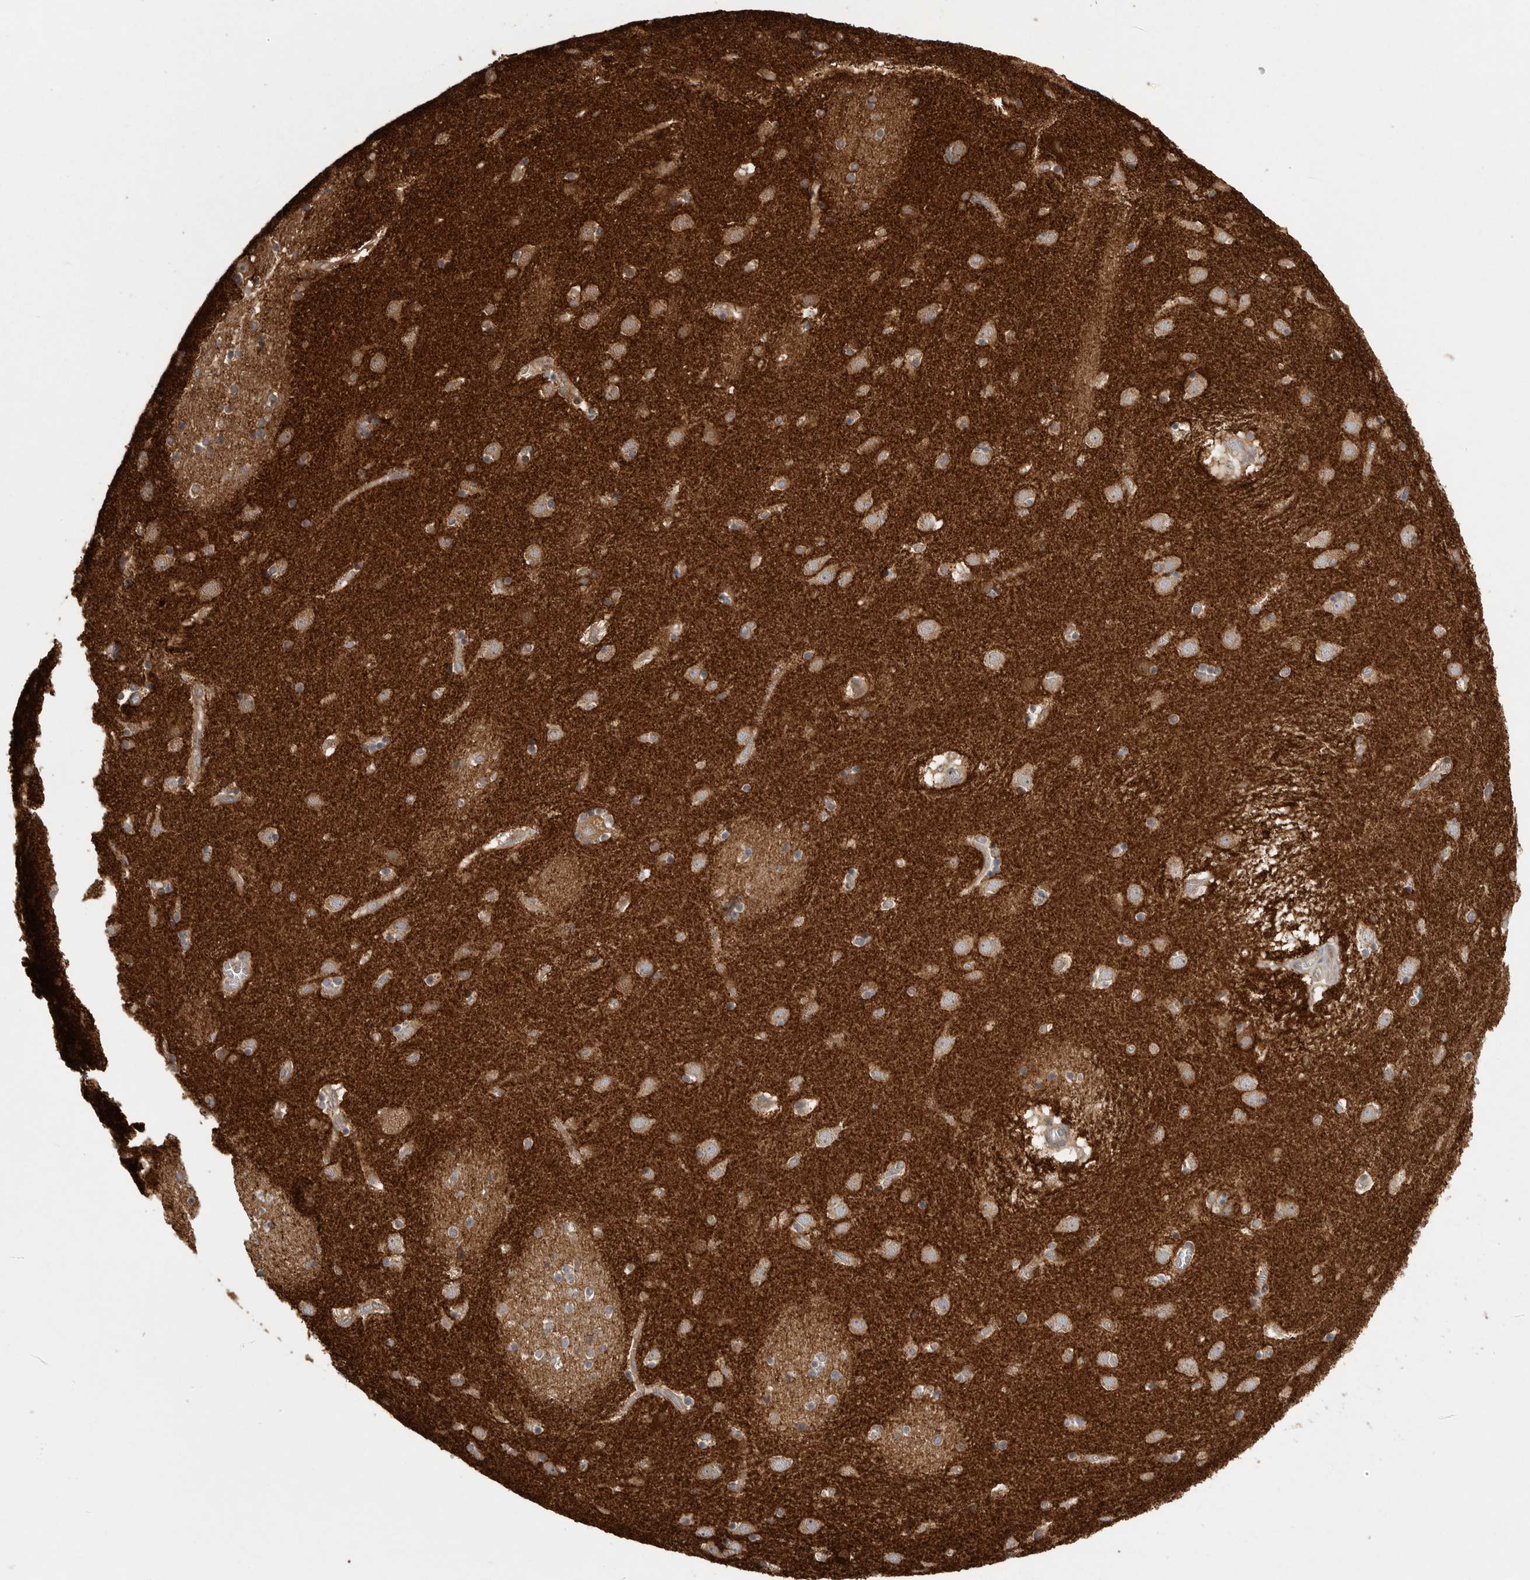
{"staining": {"intensity": "negative", "quantity": "none", "location": "none"}, "tissue": "caudate", "cell_type": "Glial cells", "image_type": "normal", "snomed": [{"axis": "morphology", "description": "Normal tissue, NOS"}, {"axis": "topography", "description": "Lateral ventricle wall"}], "caption": "High power microscopy image of an immunohistochemistry (IHC) histopathology image of normal caudate, revealing no significant positivity in glial cells.", "gene": "OXR1", "patient": {"sex": "male", "age": 70}}